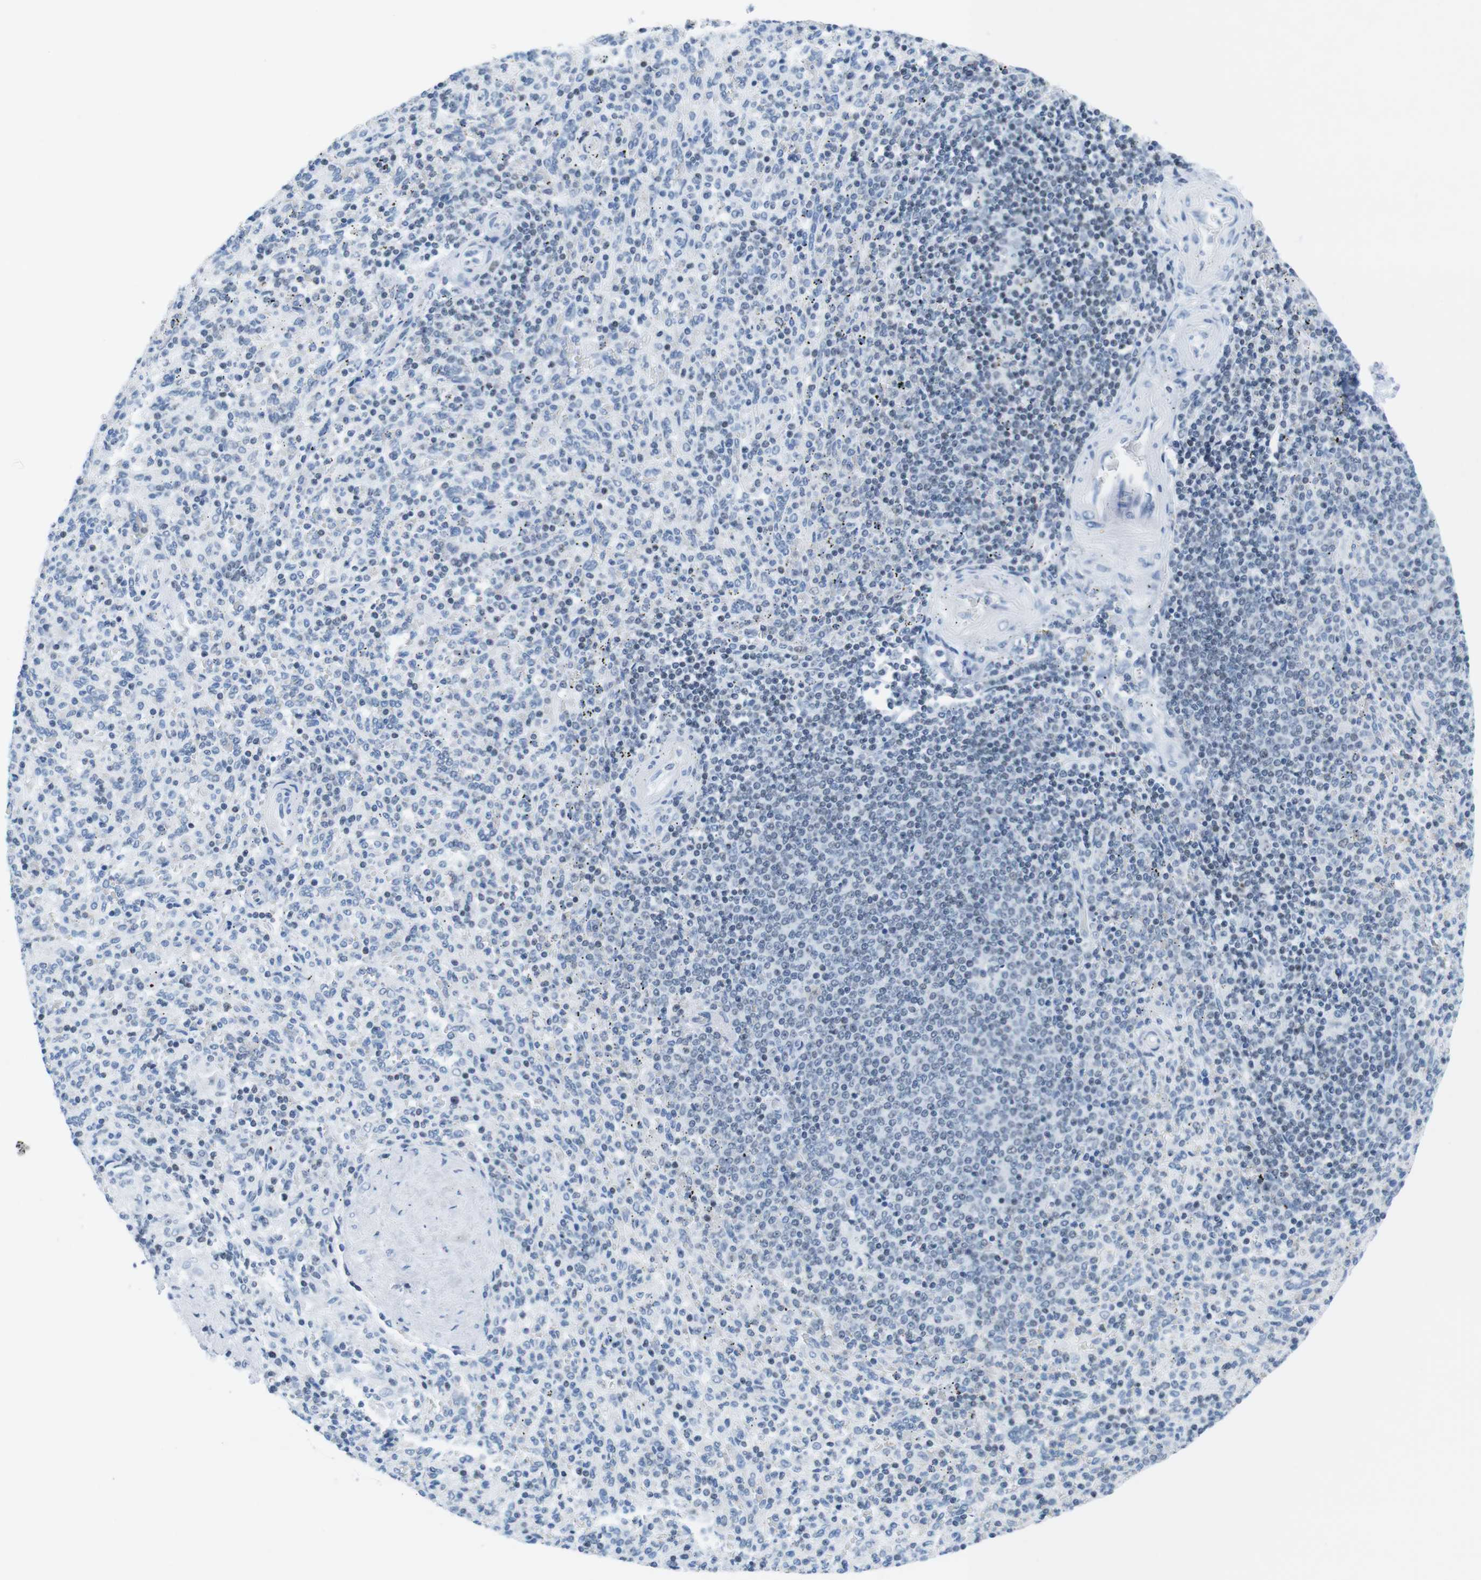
{"staining": {"intensity": "weak", "quantity": "<25%", "location": "nuclear"}, "tissue": "spleen", "cell_type": "Cells in red pulp", "image_type": "normal", "snomed": [{"axis": "morphology", "description": "Normal tissue, NOS"}, {"axis": "topography", "description": "Spleen"}], "caption": "Cells in red pulp are negative for brown protein staining in unremarkable spleen. (Brightfield microscopy of DAB immunohistochemistry (IHC) at high magnification).", "gene": "NIFK", "patient": {"sex": "male", "age": 36}}